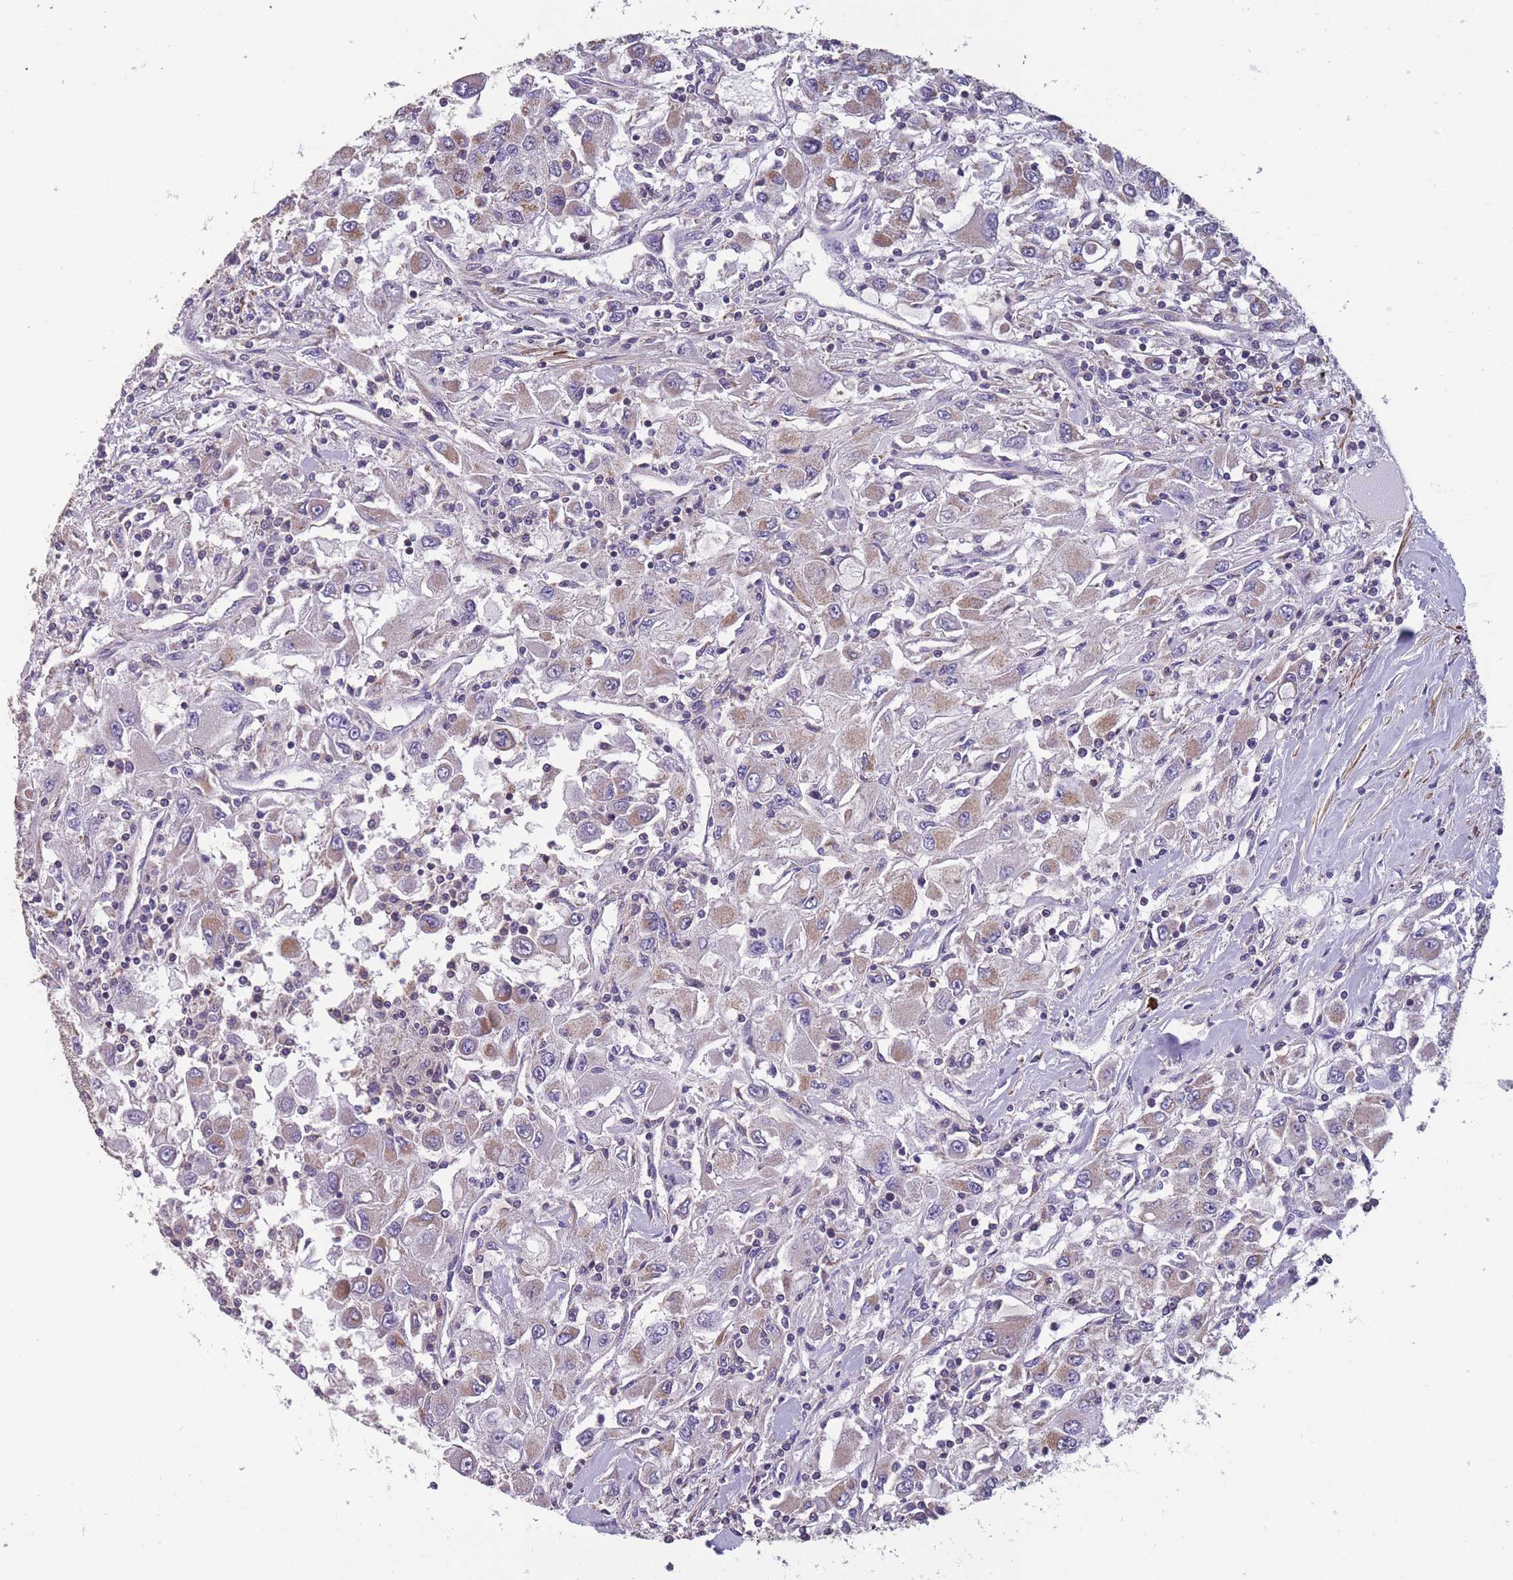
{"staining": {"intensity": "moderate", "quantity": "25%-75%", "location": "cytoplasmic/membranous"}, "tissue": "renal cancer", "cell_type": "Tumor cells", "image_type": "cancer", "snomed": [{"axis": "morphology", "description": "Adenocarcinoma, NOS"}, {"axis": "topography", "description": "Kidney"}], "caption": "Tumor cells show medium levels of moderate cytoplasmic/membranous positivity in approximately 25%-75% of cells in human renal adenocarcinoma.", "gene": "TOMM40L", "patient": {"sex": "female", "age": 67}}